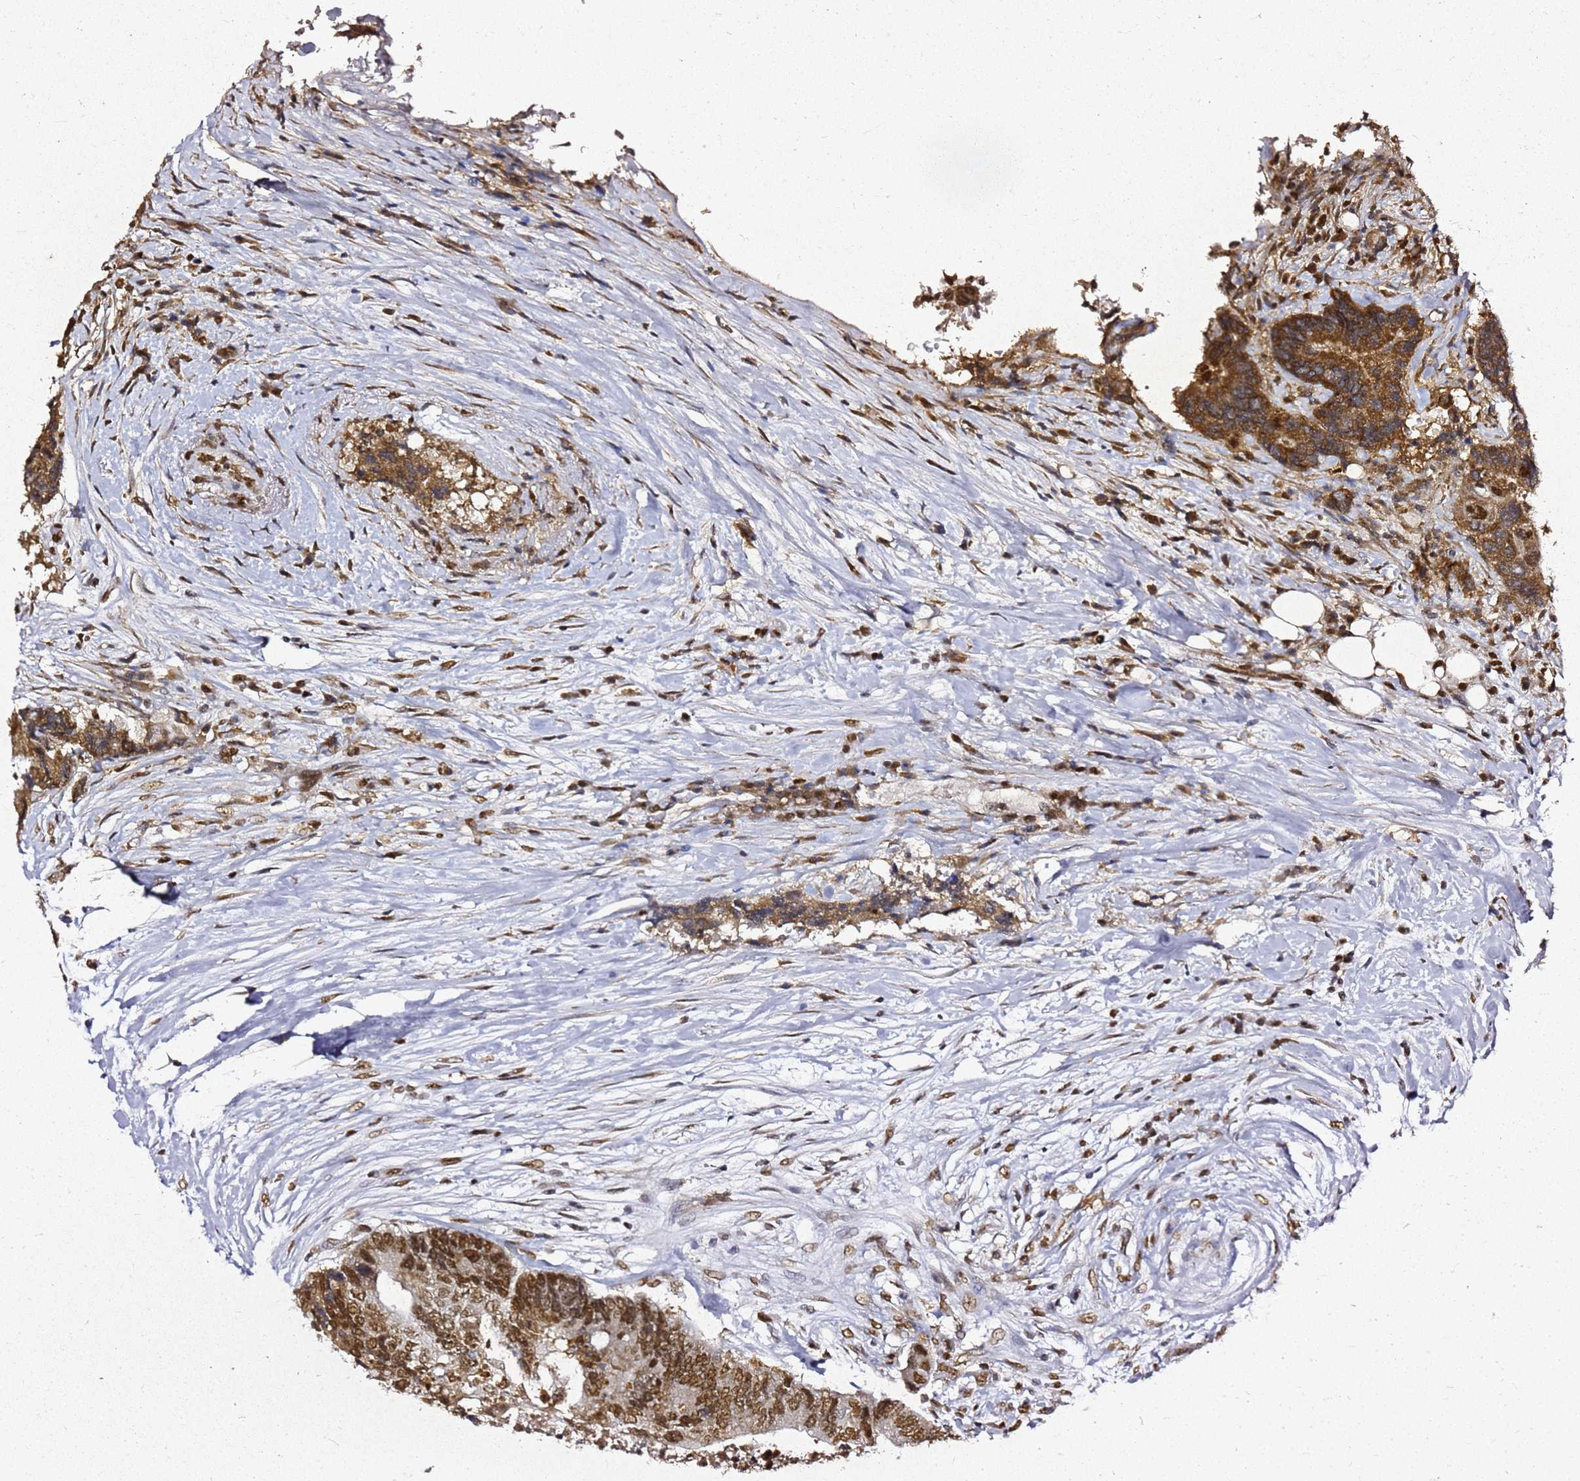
{"staining": {"intensity": "strong", "quantity": ">75%", "location": "cytoplasmic/membranous,nuclear"}, "tissue": "colorectal cancer", "cell_type": "Tumor cells", "image_type": "cancer", "snomed": [{"axis": "morphology", "description": "Adenocarcinoma, NOS"}, {"axis": "topography", "description": "Colon"}], "caption": "Colorectal adenocarcinoma stained with a protein marker exhibits strong staining in tumor cells.", "gene": "APEX1", "patient": {"sex": "male", "age": 71}}